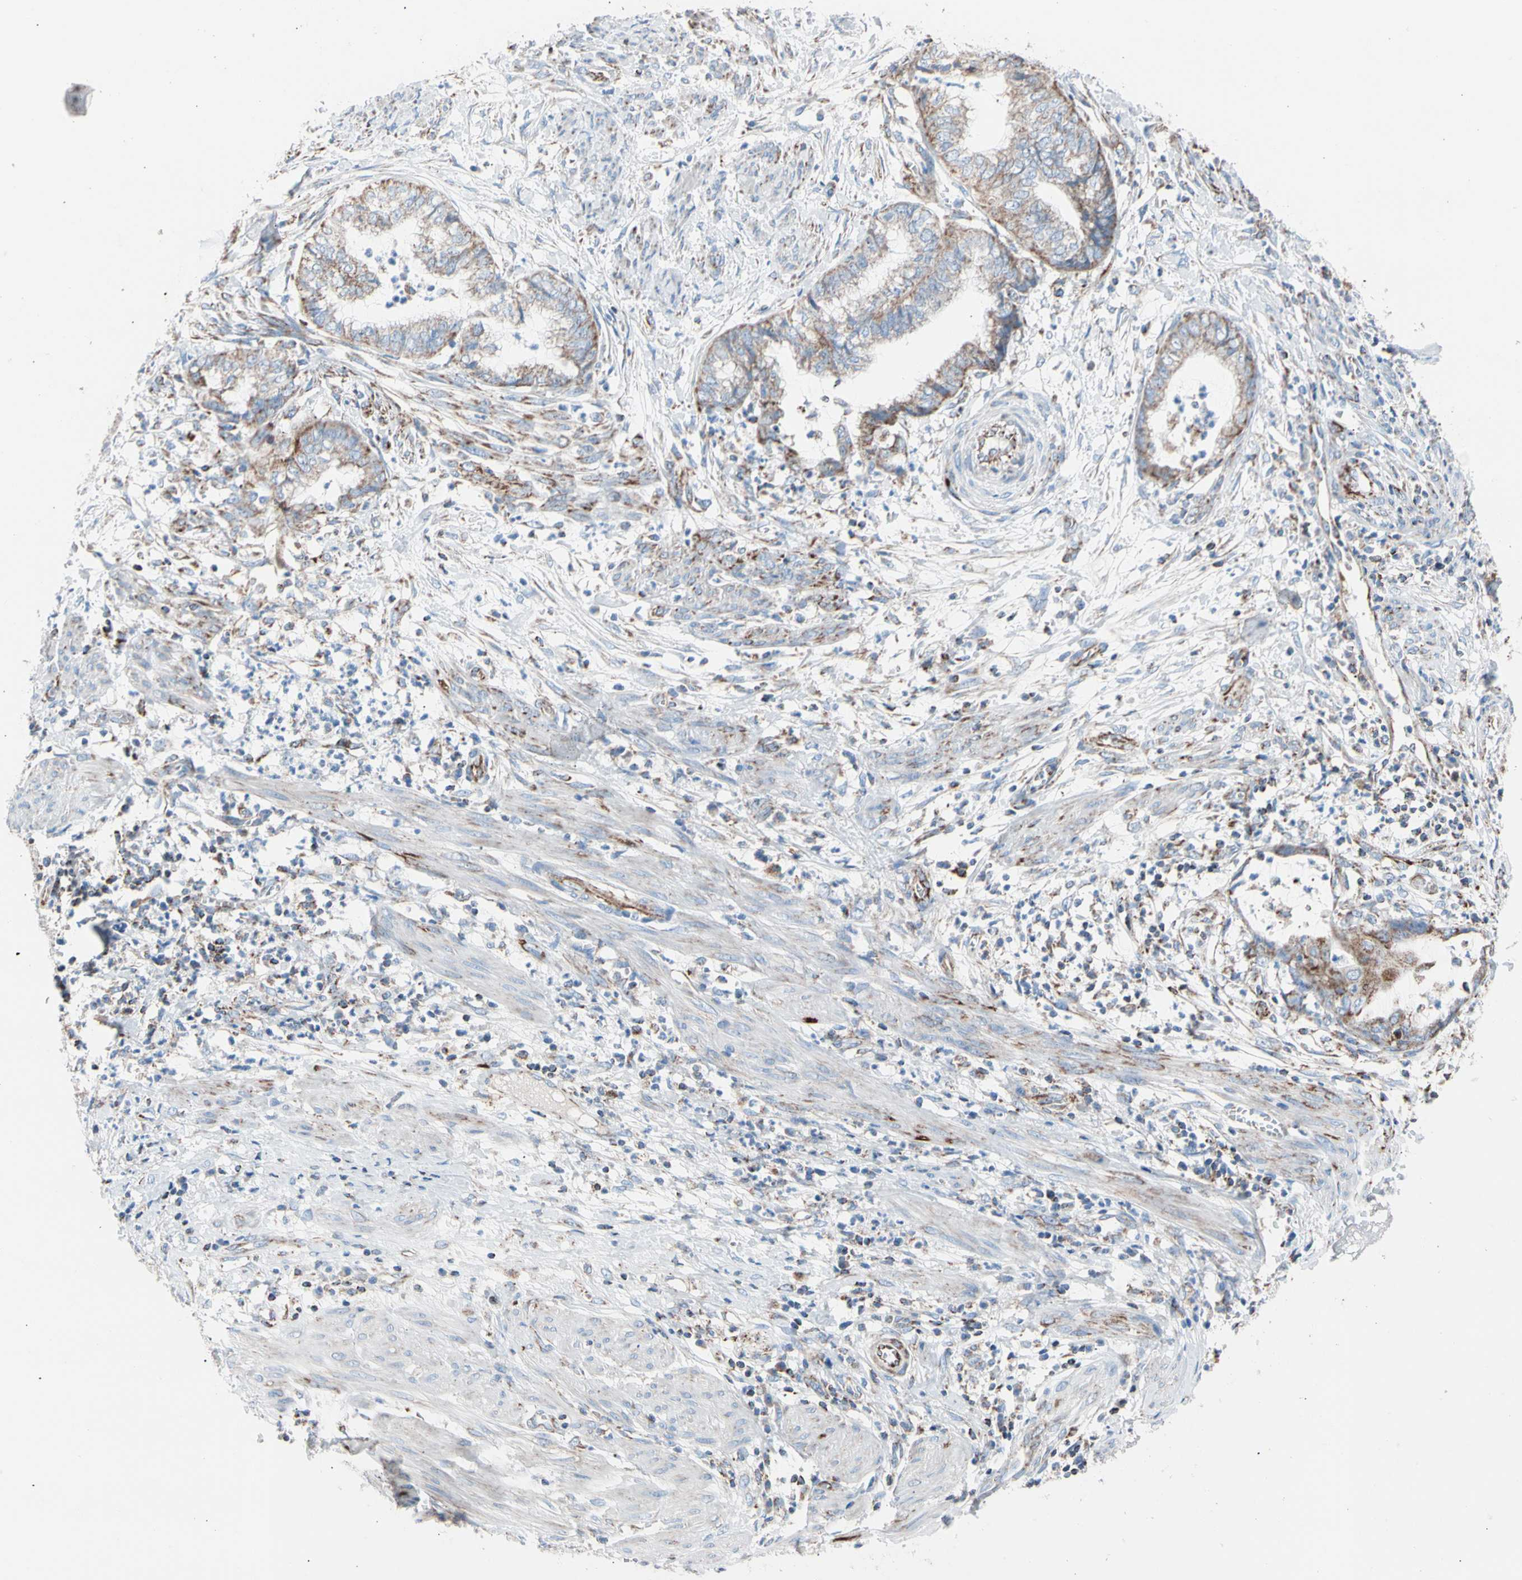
{"staining": {"intensity": "moderate", "quantity": ">75%", "location": "cytoplasmic/membranous"}, "tissue": "endometrial cancer", "cell_type": "Tumor cells", "image_type": "cancer", "snomed": [{"axis": "morphology", "description": "Necrosis, NOS"}, {"axis": "morphology", "description": "Adenocarcinoma, NOS"}, {"axis": "topography", "description": "Endometrium"}], "caption": "This micrograph exhibits immunohistochemistry staining of endometrial adenocarcinoma, with medium moderate cytoplasmic/membranous positivity in approximately >75% of tumor cells.", "gene": "HK1", "patient": {"sex": "female", "age": 79}}